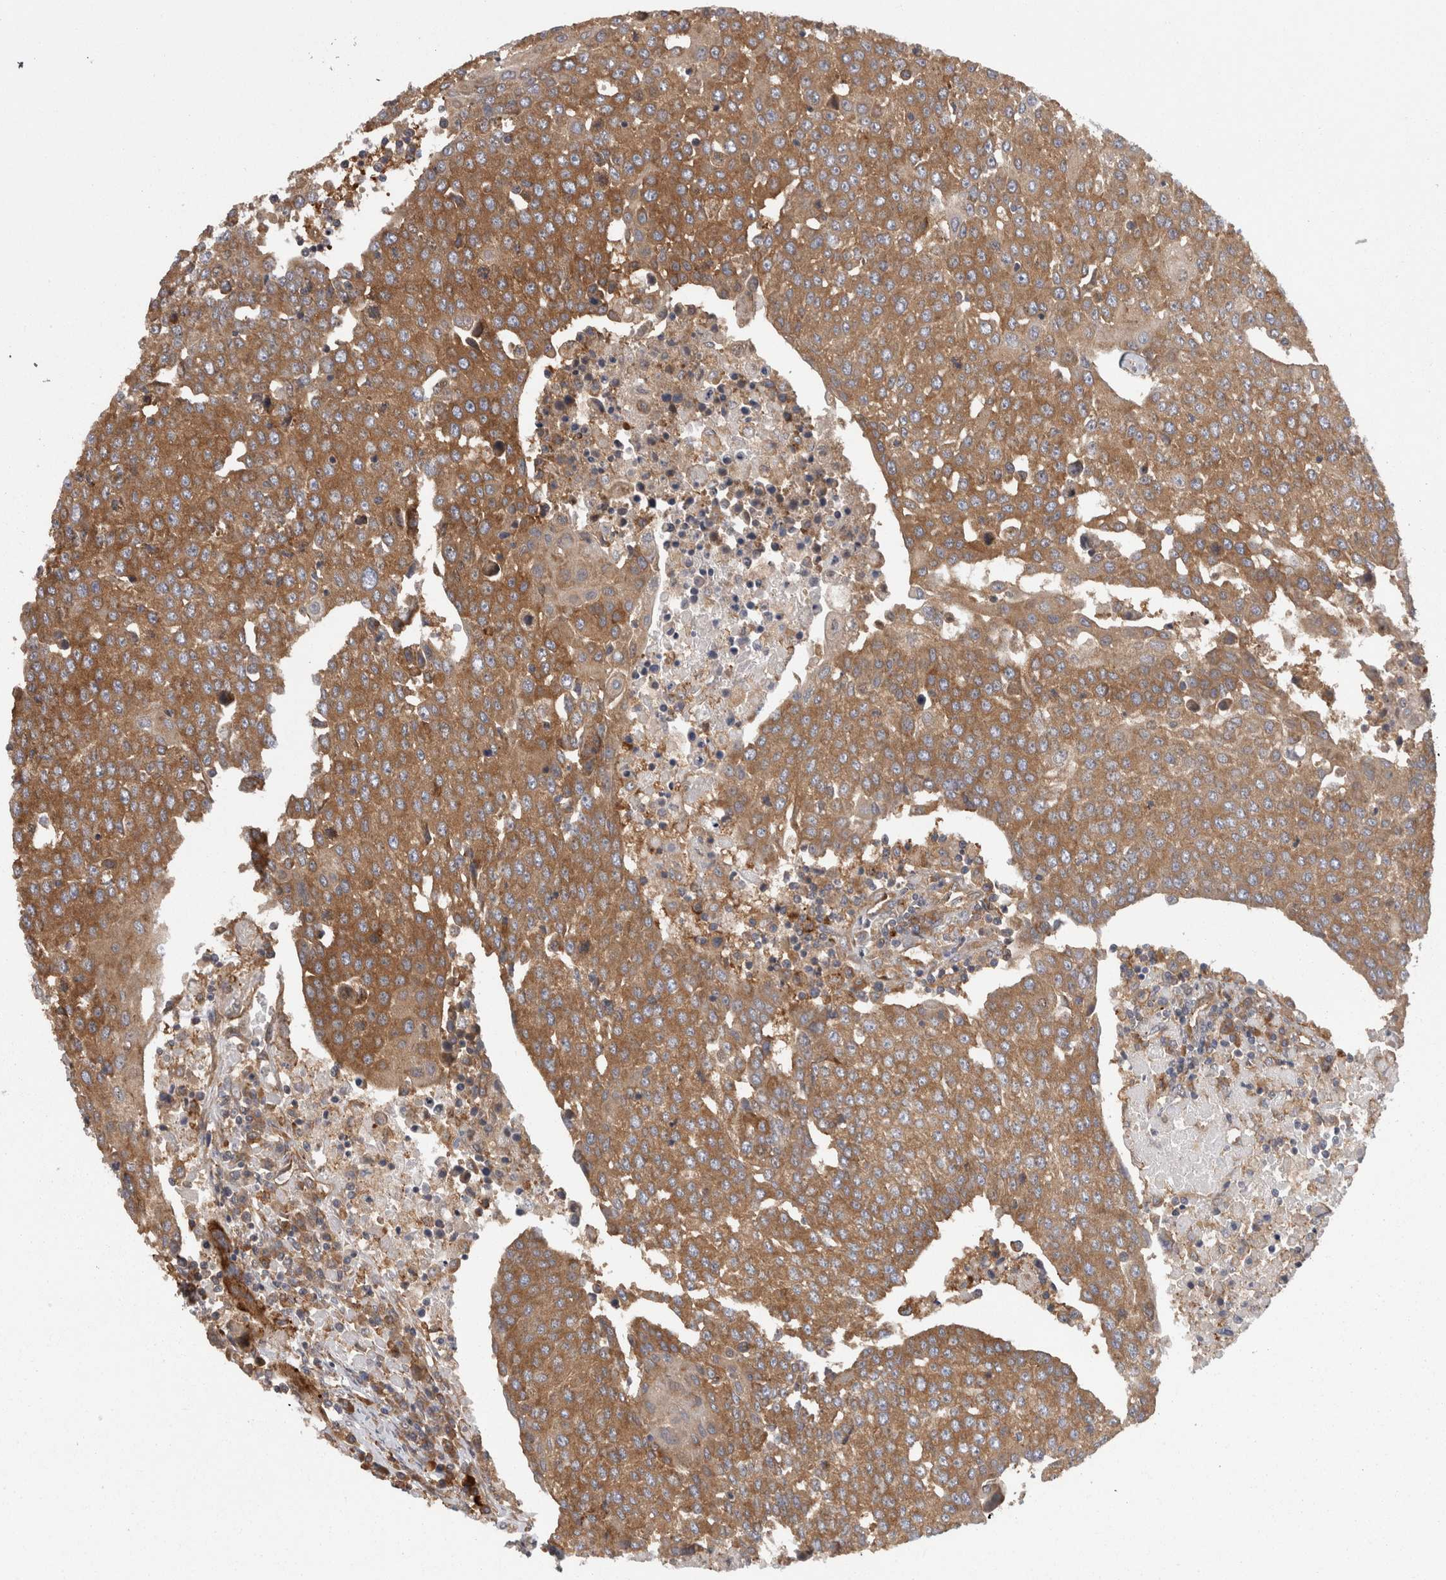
{"staining": {"intensity": "moderate", "quantity": ">75%", "location": "cytoplasmic/membranous"}, "tissue": "urothelial cancer", "cell_type": "Tumor cells", "image_type": "cancer", "snomed": [{"axis": "morphology", "description": "Urothelial carcinoma, High grade"}, {"axis": "topography", "description": "Urinary bladder"}], "caption": "Immunohistochemistry (IHC) of high-grade urothelial carcinoma displays medium levels of moderate cytoplasmic/membranous expression in approximately >75% of tumor cells.", "gene": "SMCR8", "patient": {"sex": "female", "age": 85}}